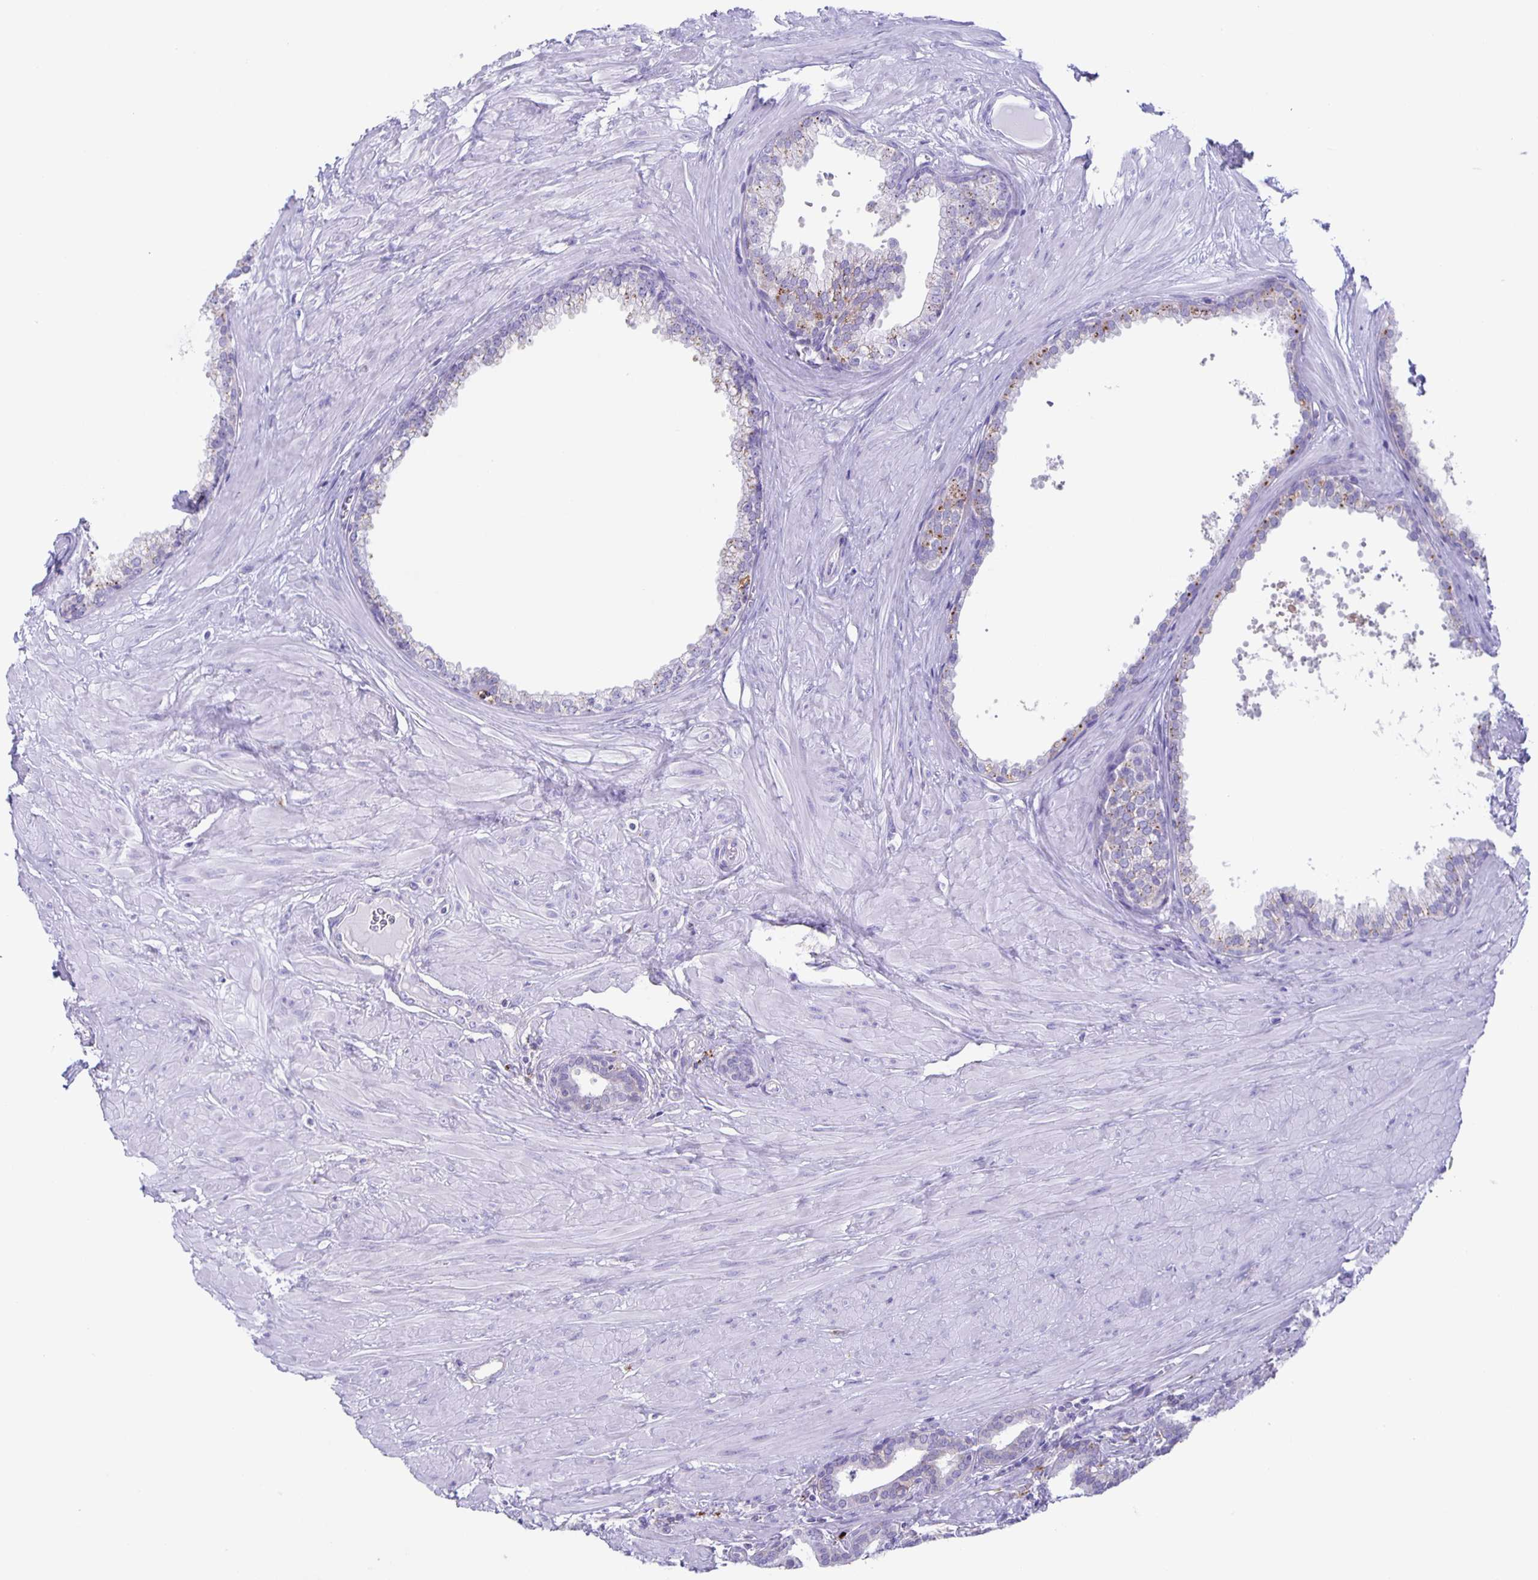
{"staining": {"intensity": "moderate", "quantity": "25%-75%", "location": "cytoplasmic/membranous"}, "tissue": "prostate", "cell_type": "Glandular cells", "image_type": "normal", "snomed": [{"axis": "morphology", "description": "Normal tissue, NOS"}, {"axis": "topography", "description": "Prostate"}, {"axis": "topography", "description": "Peripheral nerve tissue"}], "caption": "Moderate cytoplasmic/membranous protein expression is seen in approximately 25%-75% of glandular cells in prostate. The protein of interest is stained brown, and the nuclei are stained in blue (DAB IHC with brightfield microscopy, high magnification).", "gene": "LIPA", "patient": {"sex": "male", "age": 55}}